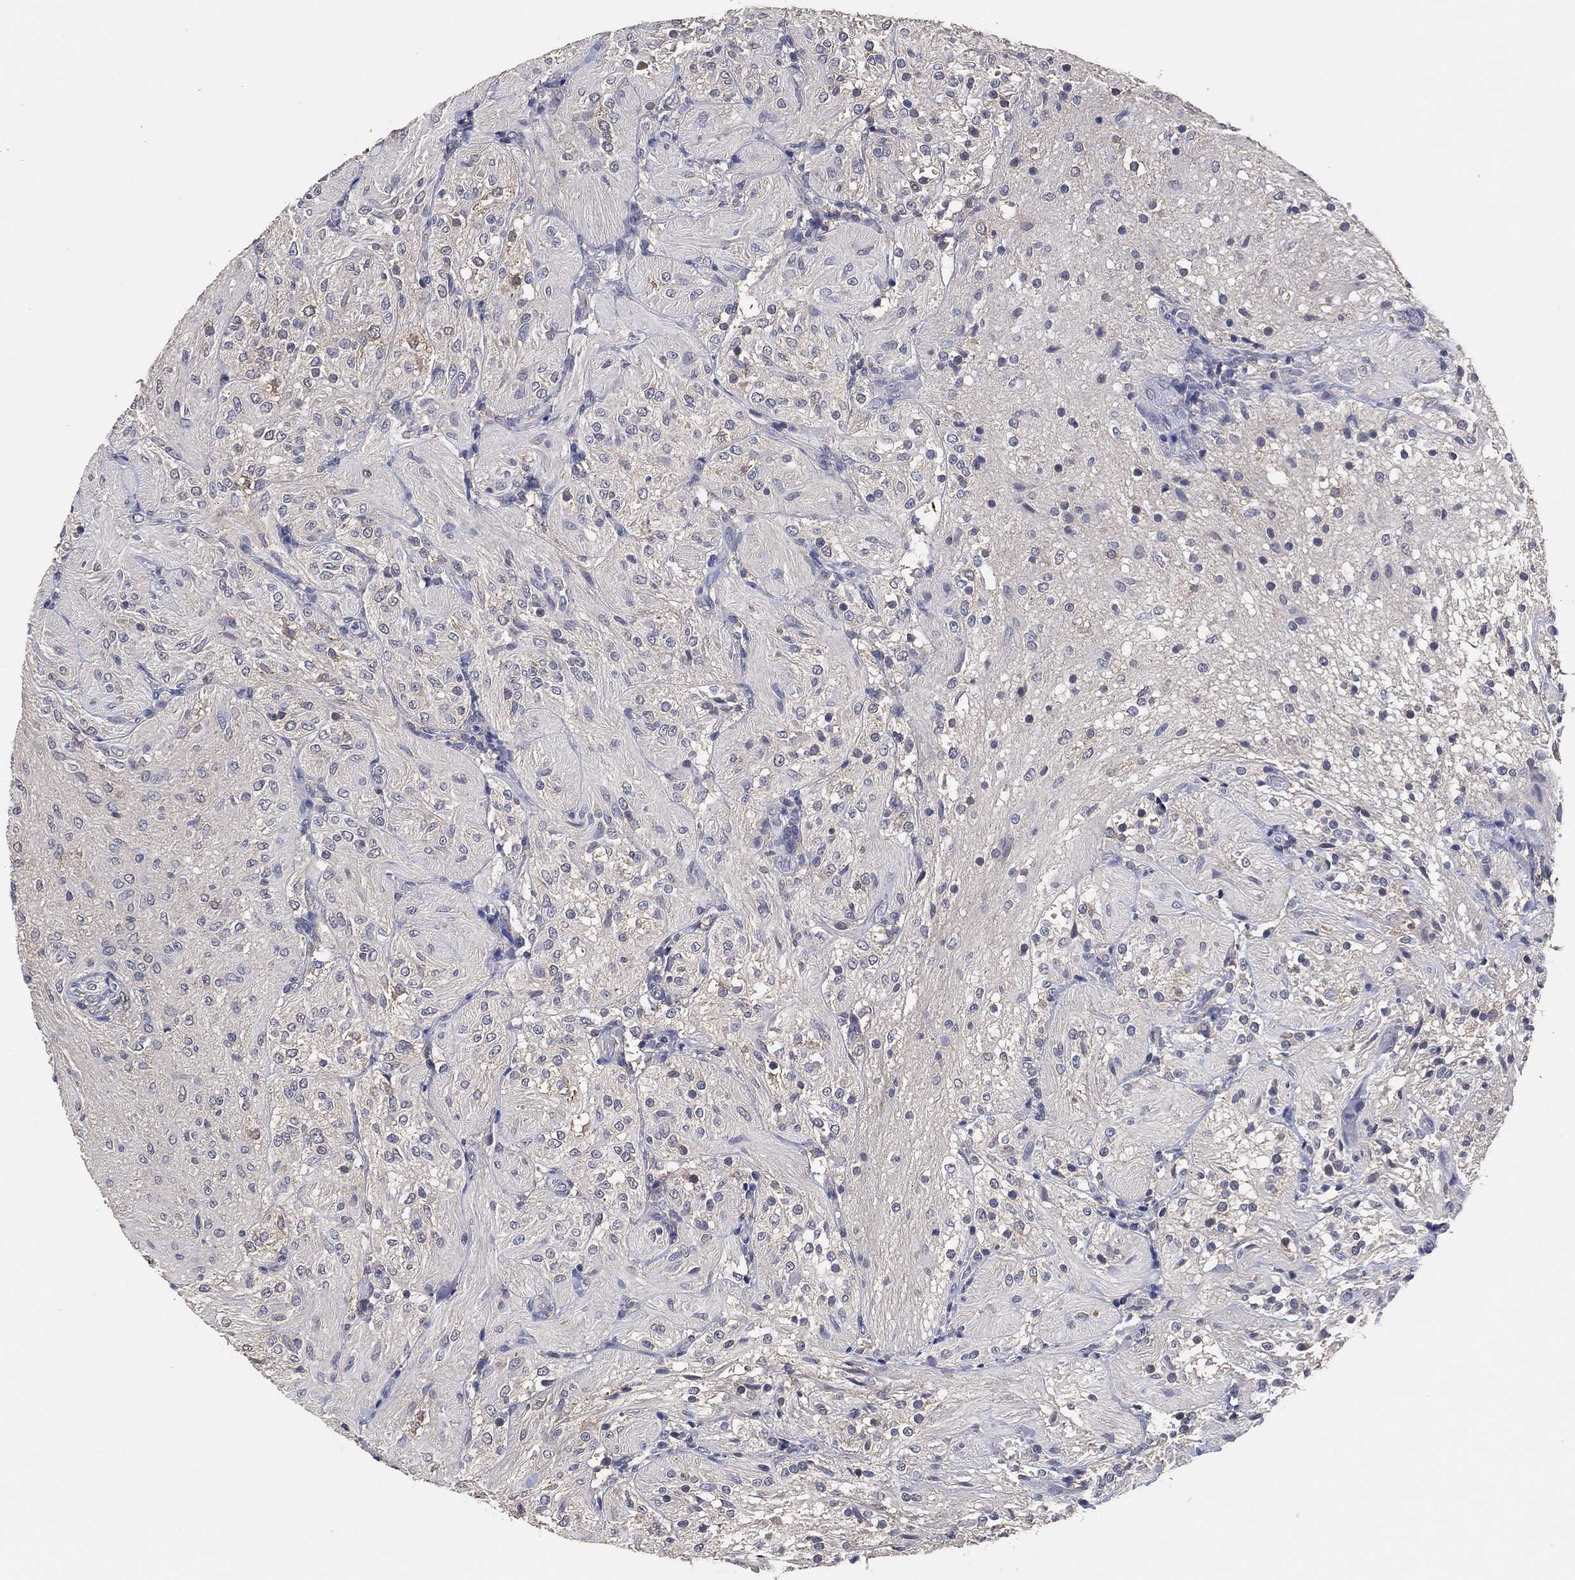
{"staining": {"intensity": "negative", "quantity": "none", "location": "none"}, "tissue": "glioma", "cell_type": "Tumor cells", "image_type": "cancer", "snomed": [{"axis": "morphology", "description": "Glioma, malignant, Low grade"}, {"axis": "topography", "description": "Brain"}], "caption": "This micrograph is of glioma stained with IHC to label a protein in brown with the nuclei are counter-stained blue. There is no positivity in tumor cells.", "gene": "KLK5", "patient": {"sex": "male", "age": 3}}